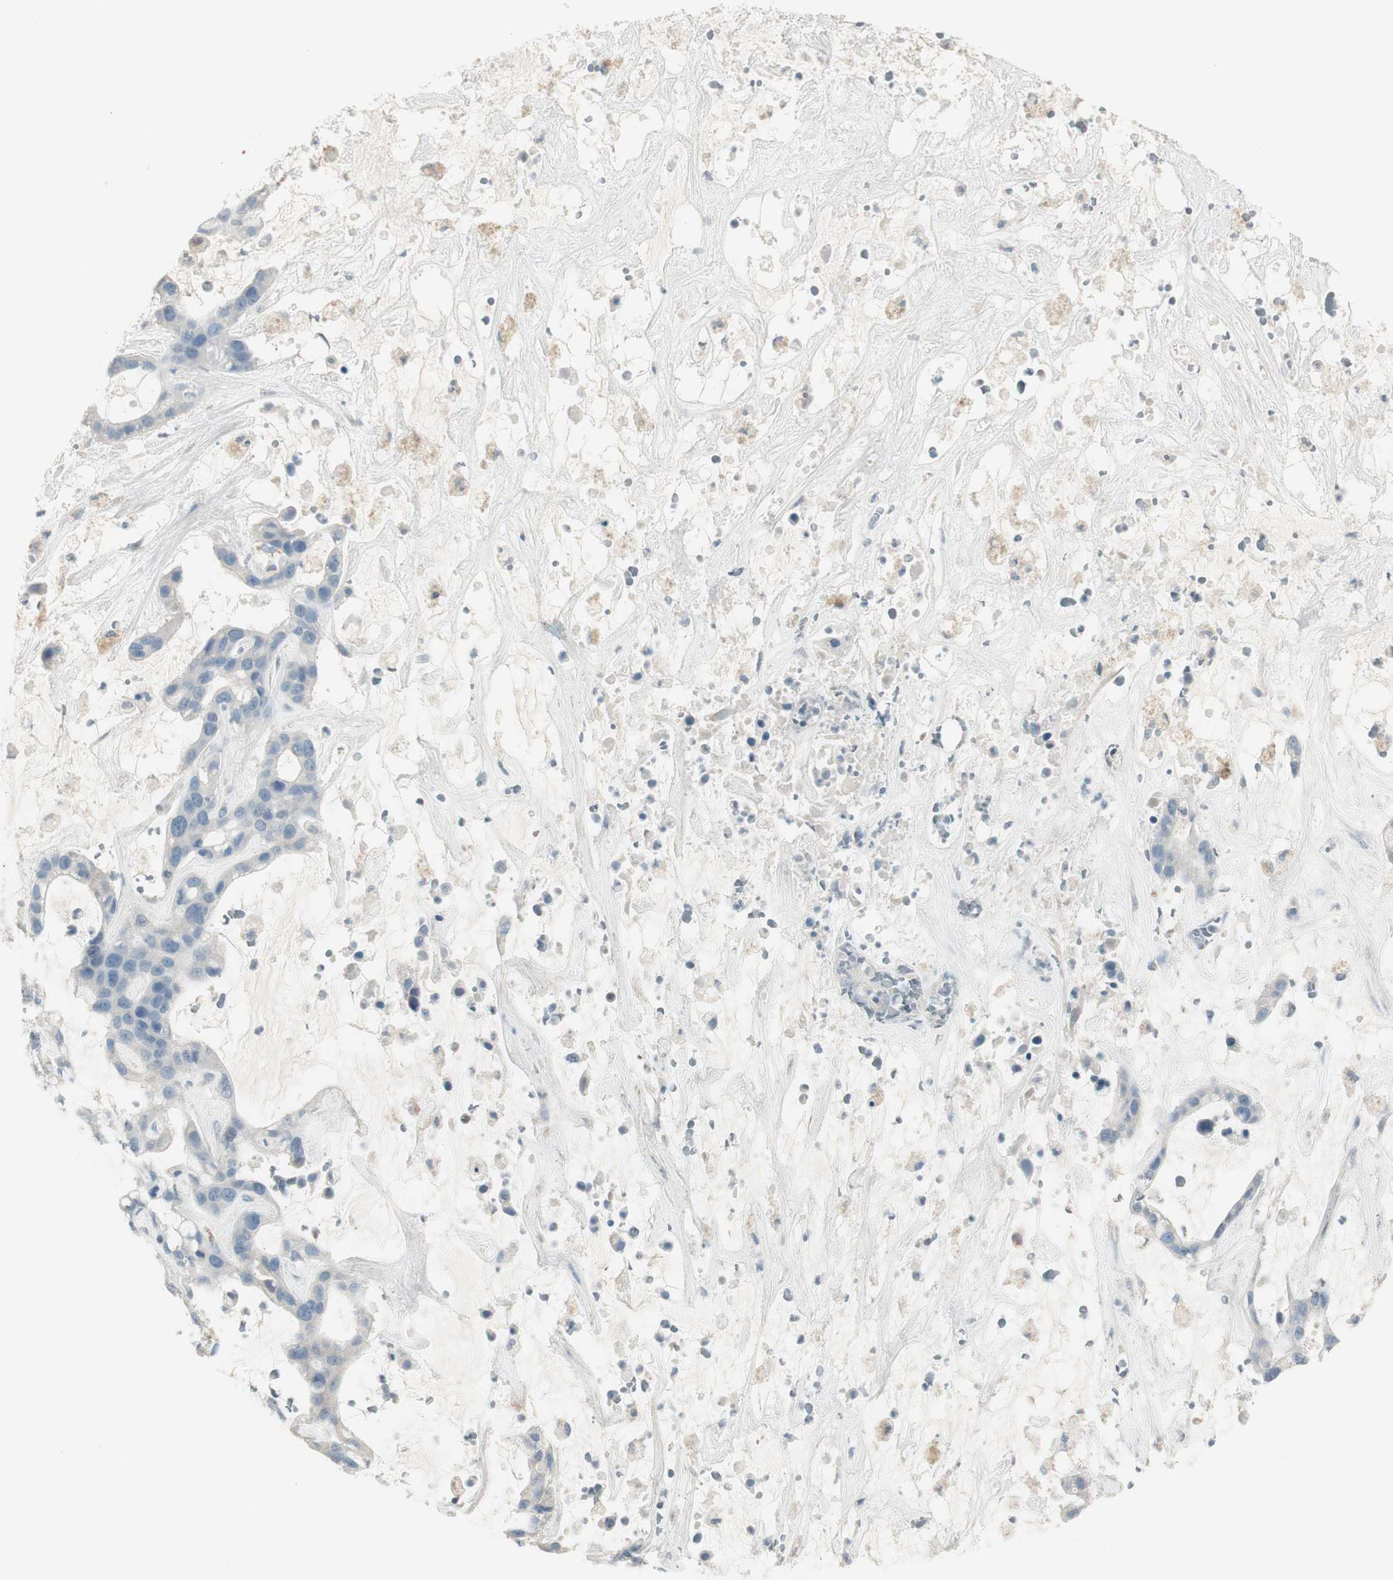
{"staining": {"intensity": "negative", "quantity": "none", "location": "none"}, "tissue": "liver cancer", "cell_type": "Tumor cells", "image_type": "cancer", "snomed": [{"axis": "morphology", "description": "Cholangiocarcinoma"}, {"axis": "topography", "description": "Liver"}], "caption": "IHC micrograph of human cholangiocarcinoma (liver) stained for a protein (brown), which displays no expression in tumor cells.", "gene": "EVA1A", "patient": {"sex": "female", "age": 65}}